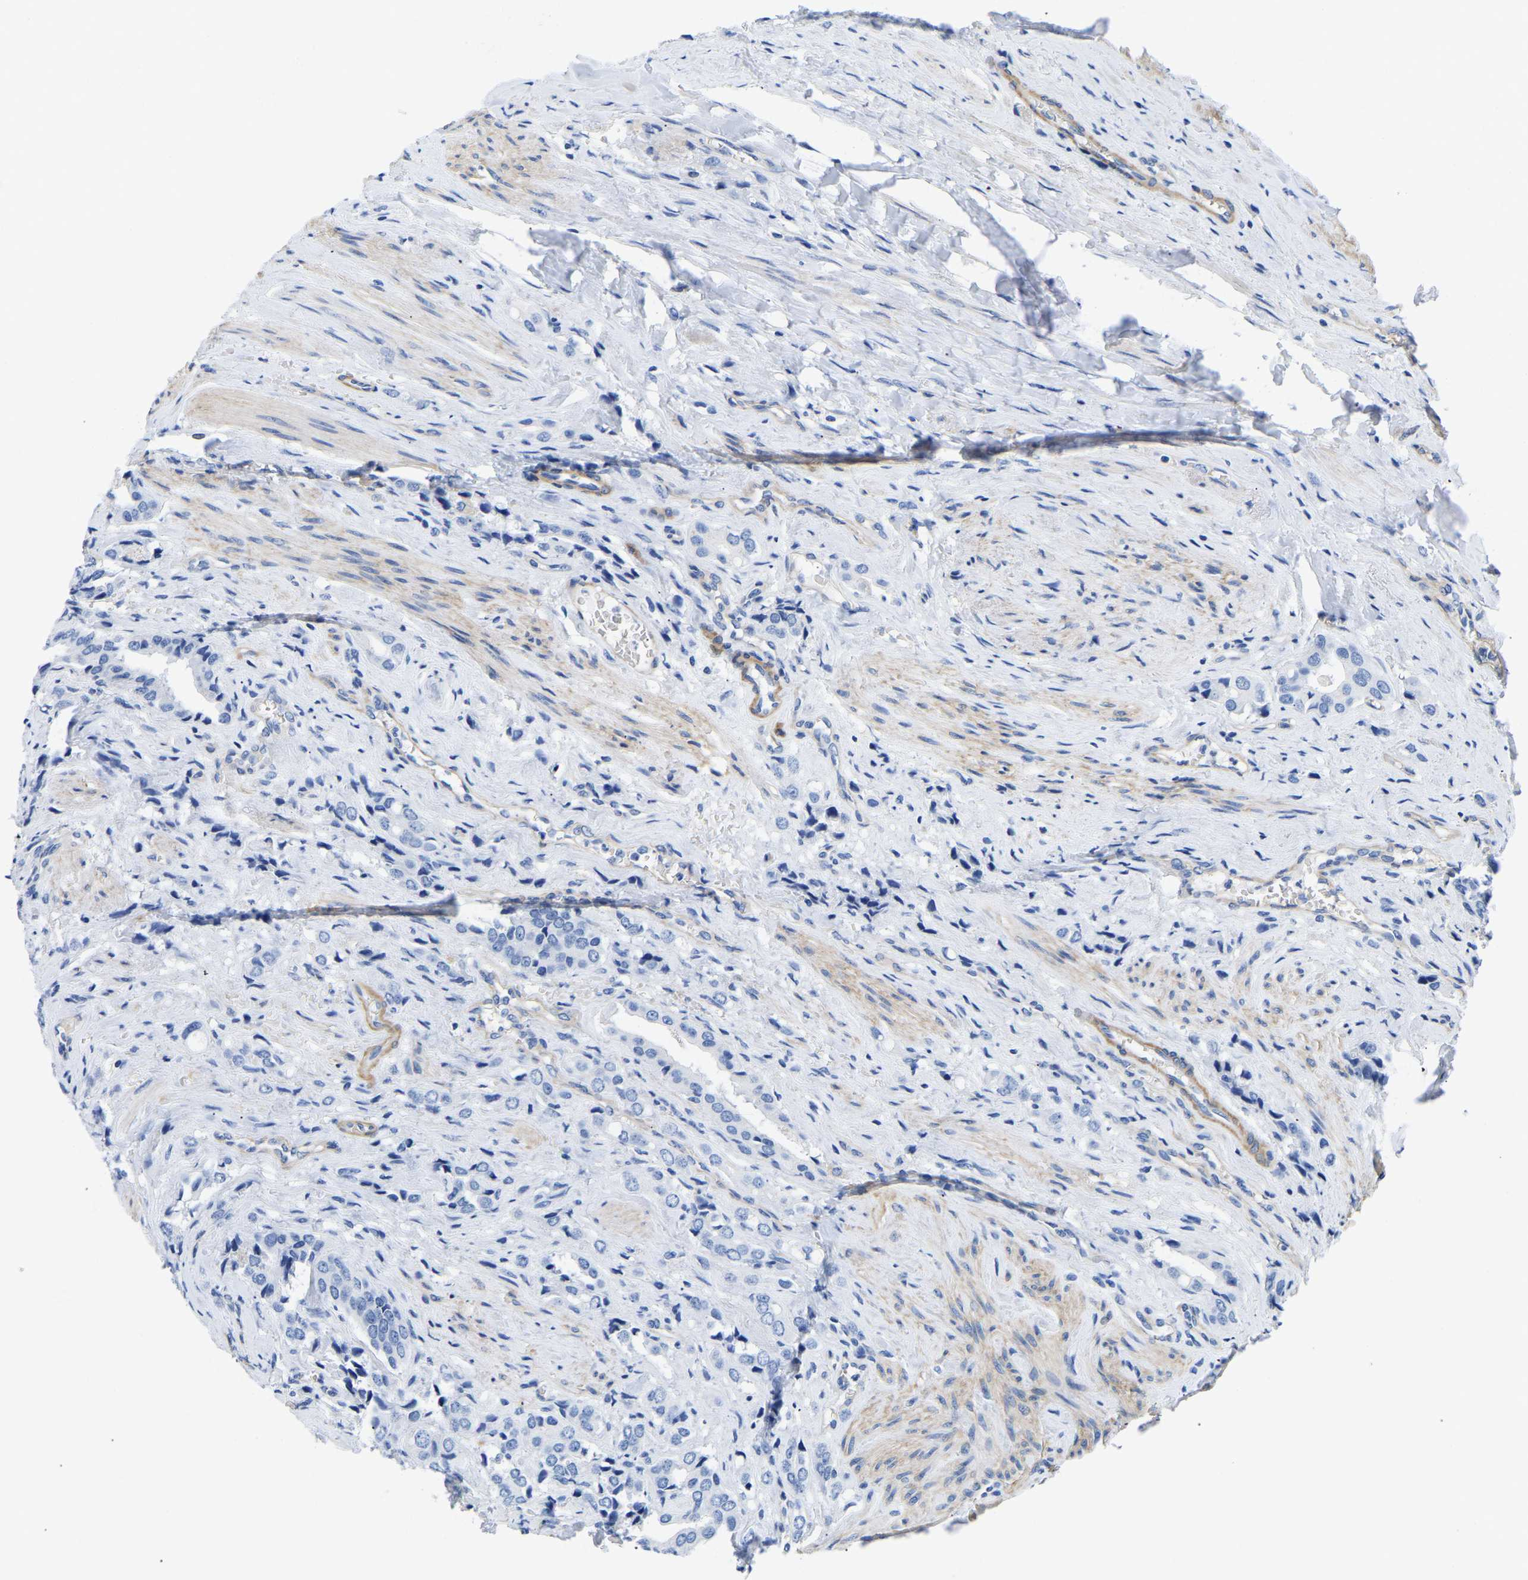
{"staining": {"intensity": "negative", "quantity": "none", "location": "none"}, "tissue": "prostate cancer", "cell_type": "Tumor cells", "image_type": "cancer", "snomed": [{"axis": "morphology", "description": "Adenocarcinoma, High grade"}, {"axis": "topography", "description": "Prostate"}], "caption": "Image shows no significant protein expression in tumor cells of prostate cancer (adenocarcinoma (high-grade)).", "gene": "UPK3A", "patient": {"sex": "male", "age": 52}}